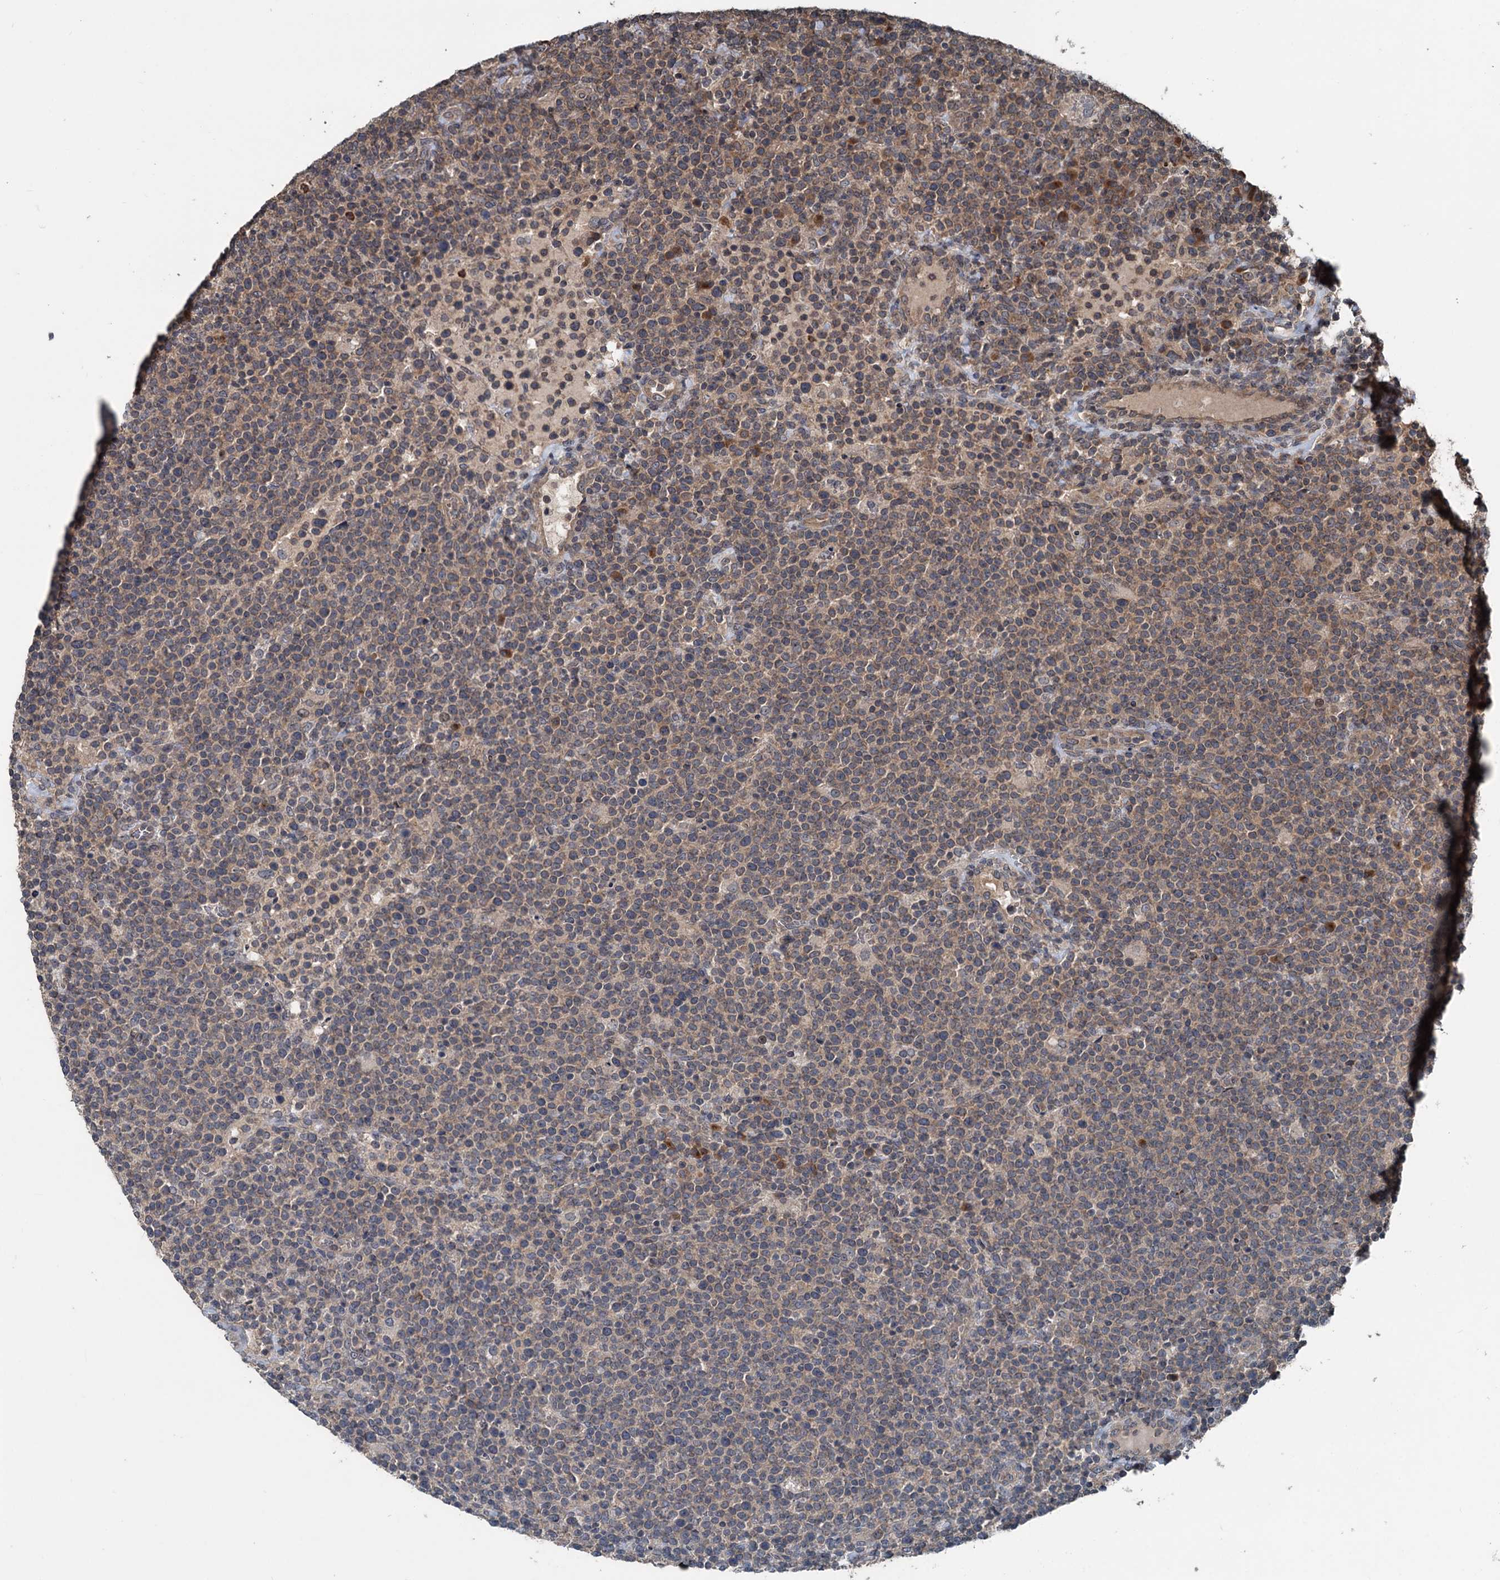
{"staining": {"intensity": "weak", "quantity": "25%-75%", "location": "cytoplasmic/membranous"}, "tissue": "lymphoma", "cell_type": "Tumor cells", "image_type": "cancer", "snomed": [{"axis": "morphology", "description": "Malignant lymphoma, non-Hodgkin's type, High grade"}, {"axis": "topography", "description": "Lymph node"}], "caption": "Immunohistochemistry image of neoplastic tissue: human high-grade malignant lymphoma, non-Hodgkin's type stained using IHC displays low levels of weak protein expression localized specifically in the cytoplasmic/membranous of tumor cells, appearing as a cytoplasmic/membranous brown color.", "gene": "N4BP2L2", "patient": {"sex": "male", "age": 61}}